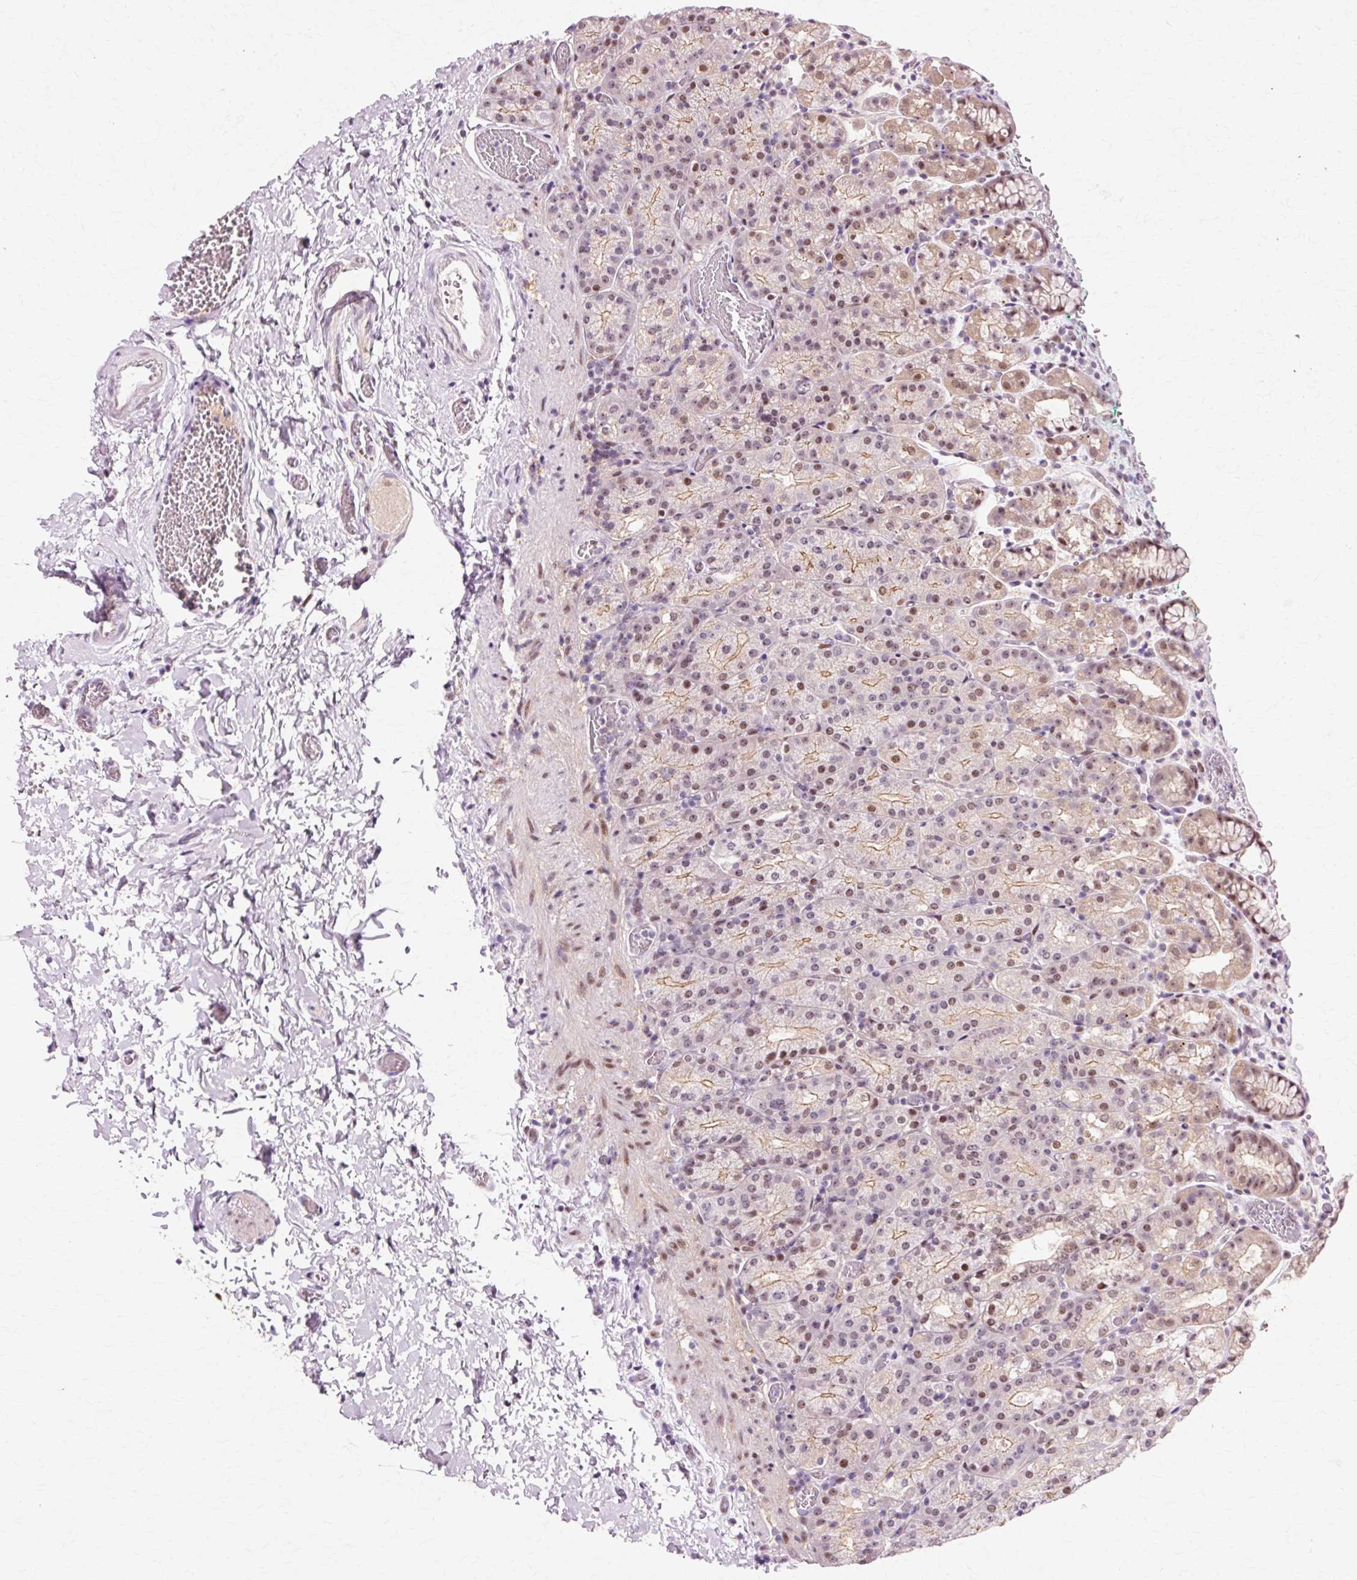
{"staining": {"intensity": "moderate", "quantity": "25%-75%", "location": "cytoplasmic/membranous,nuclear"}, "tissue": "stomach", "cell_type": "Glandular cells", "image_type": "normal", "snomed": [{"axis": "morphology", "description": "Normal tissue, NOS"}, {"axis": "topography", "description": "Stomach, upper"}], "caption": "Protein staining of benign stomach displays moderate cytoplasmic/membranous,nuclear staining in approximately 25%-75% of glandular cells.", "gene": "MACROD2", "patient": {"sex": "female", "age": 81}}